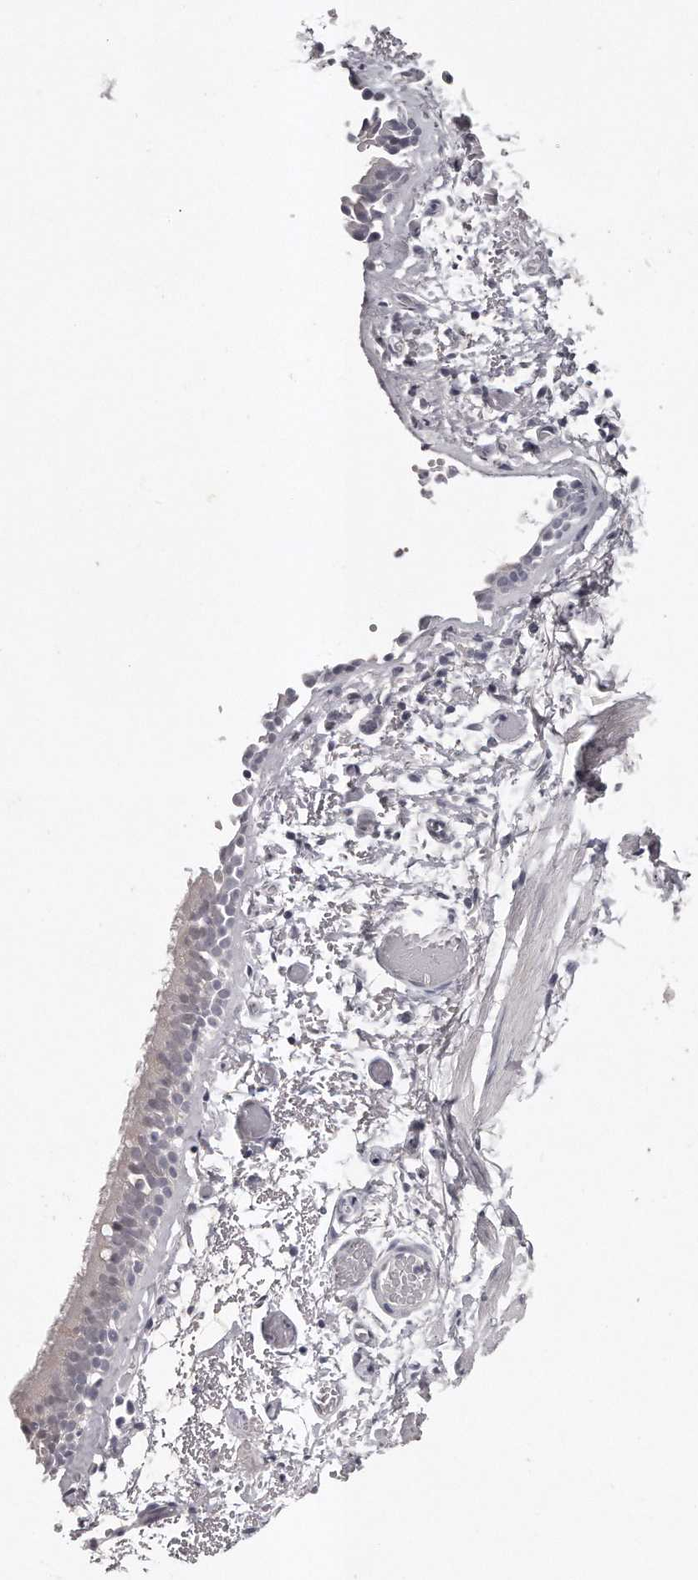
{"staining": {"intensity": "negative", "quantity": "none", "location": "none"}, "tissue": "bronchus", "cell_type": "Respiratory epithelial cells", "image_type": "normal", "snomed": [{"axis": "morphology", "description": "Normal tissue, NOS"}, {"axis": "topography", "description": "Bronchus"}, {"axis": "topography", "description": "Lung"}], "caption": "An image of bronchus stained for a protein demonstrates no brown staining in respiratory epithelial cells.", "gene": "GGCT", "patient": {"sex": "male", "age": 56}}